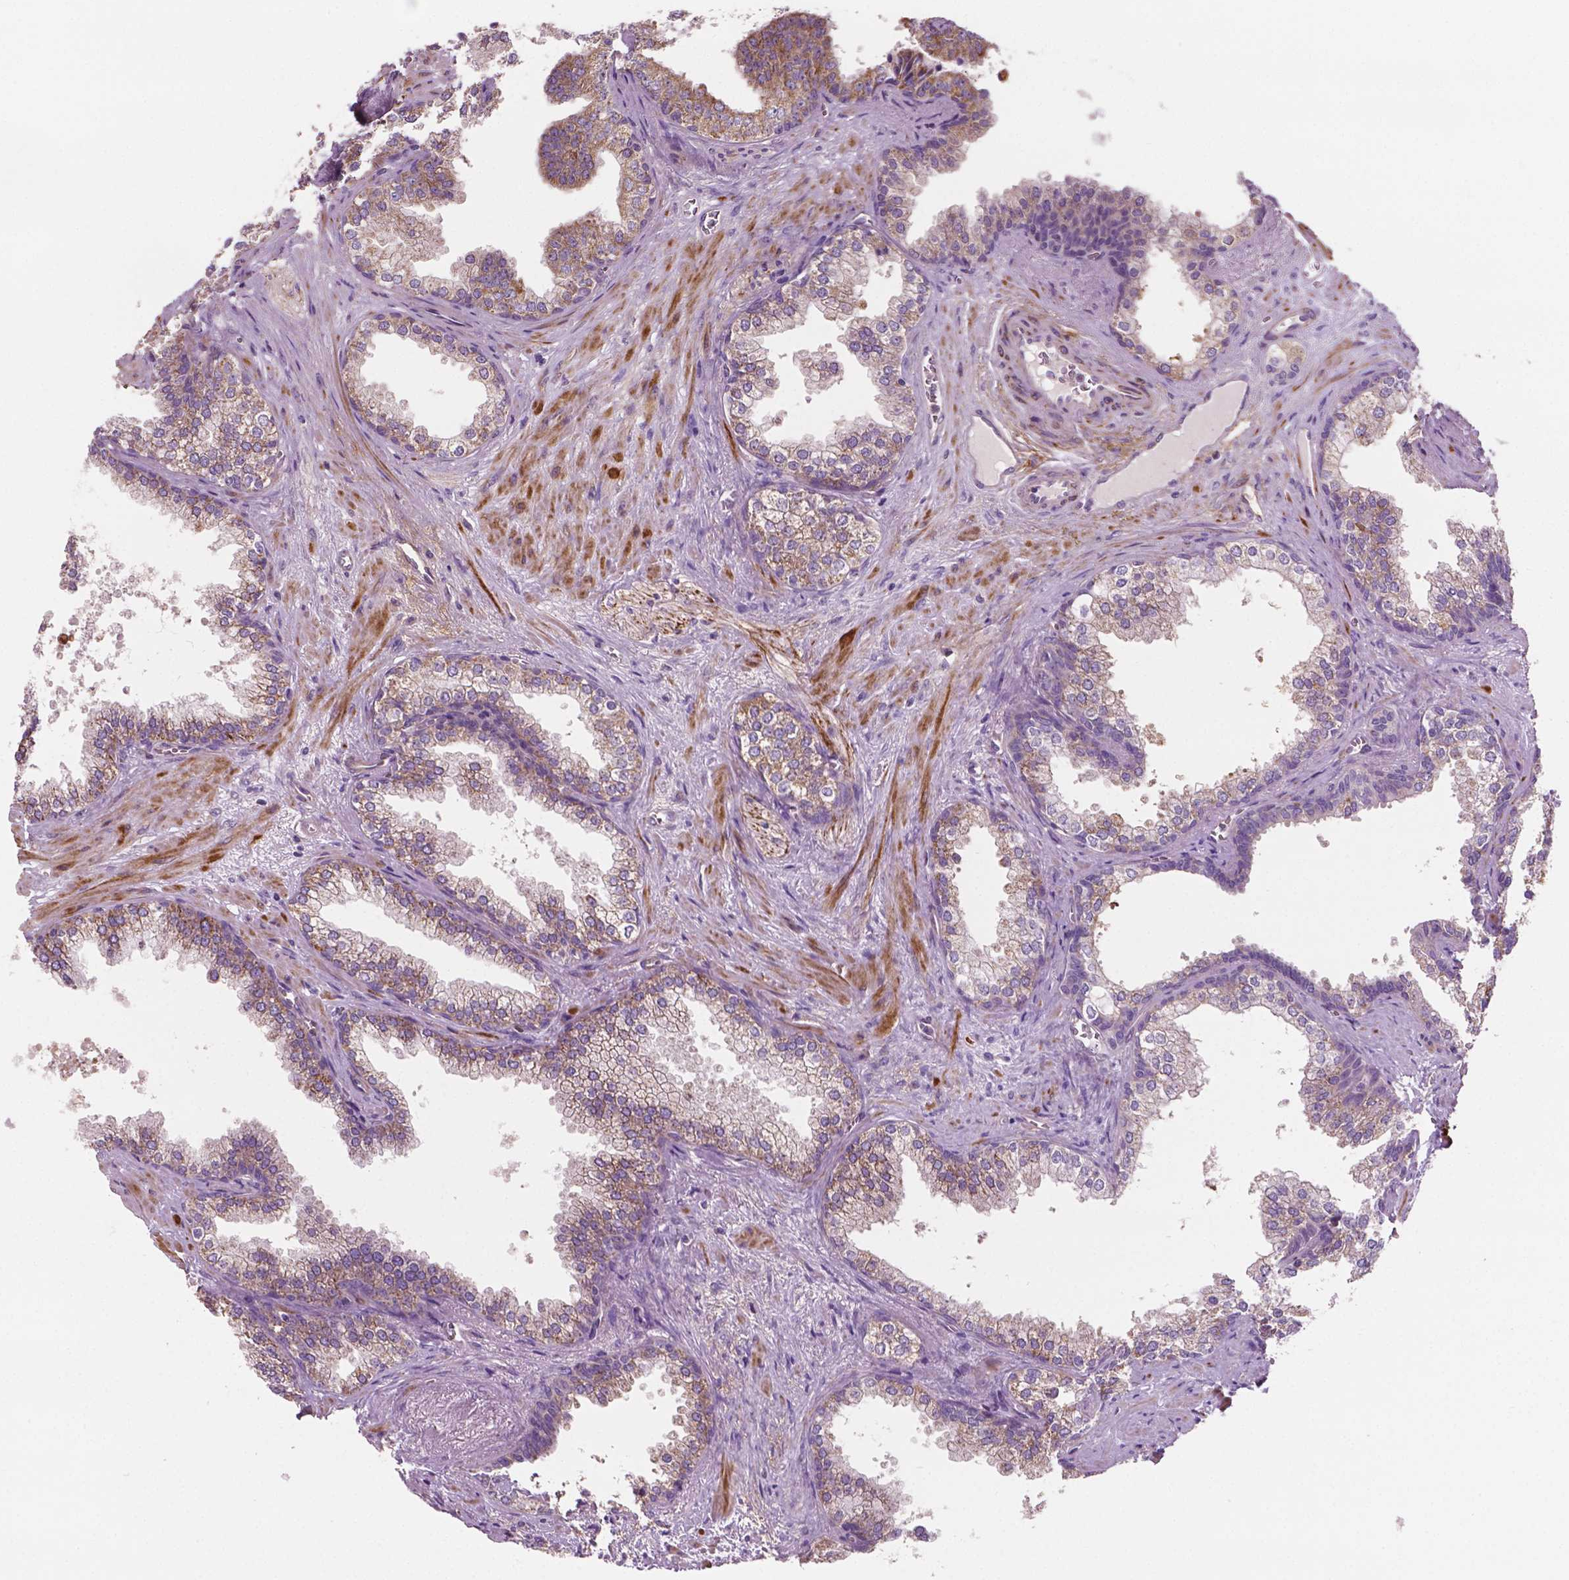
{"staining": {"intensity": "moderate", "quantity": "<25%", "location": "cytoplasmic/membranous"}, "tissue": "prostate", "cell_type": "Glandular cells", "image_type": "normal", "snomed": [{"axis": "morphology", "description": "Normal tissue, NOS"}, {"axis": "topography", "description": "Prostate"}], "caption": "High-magnification brightfield microscopy of unremarkable prostate stained with DAB (3,3'-diaminobenzidine) (brown) and counterstained with hematoxylin (blue). glandular cells exhibit moderate cytoplasmic/membranous positivity is present in approximately<25% of cells. (brown staining indicates protein expression, while blue staining denotes nuclei).", "gene": "PTX3", "patient": {"sex": "male", "age": 79}}